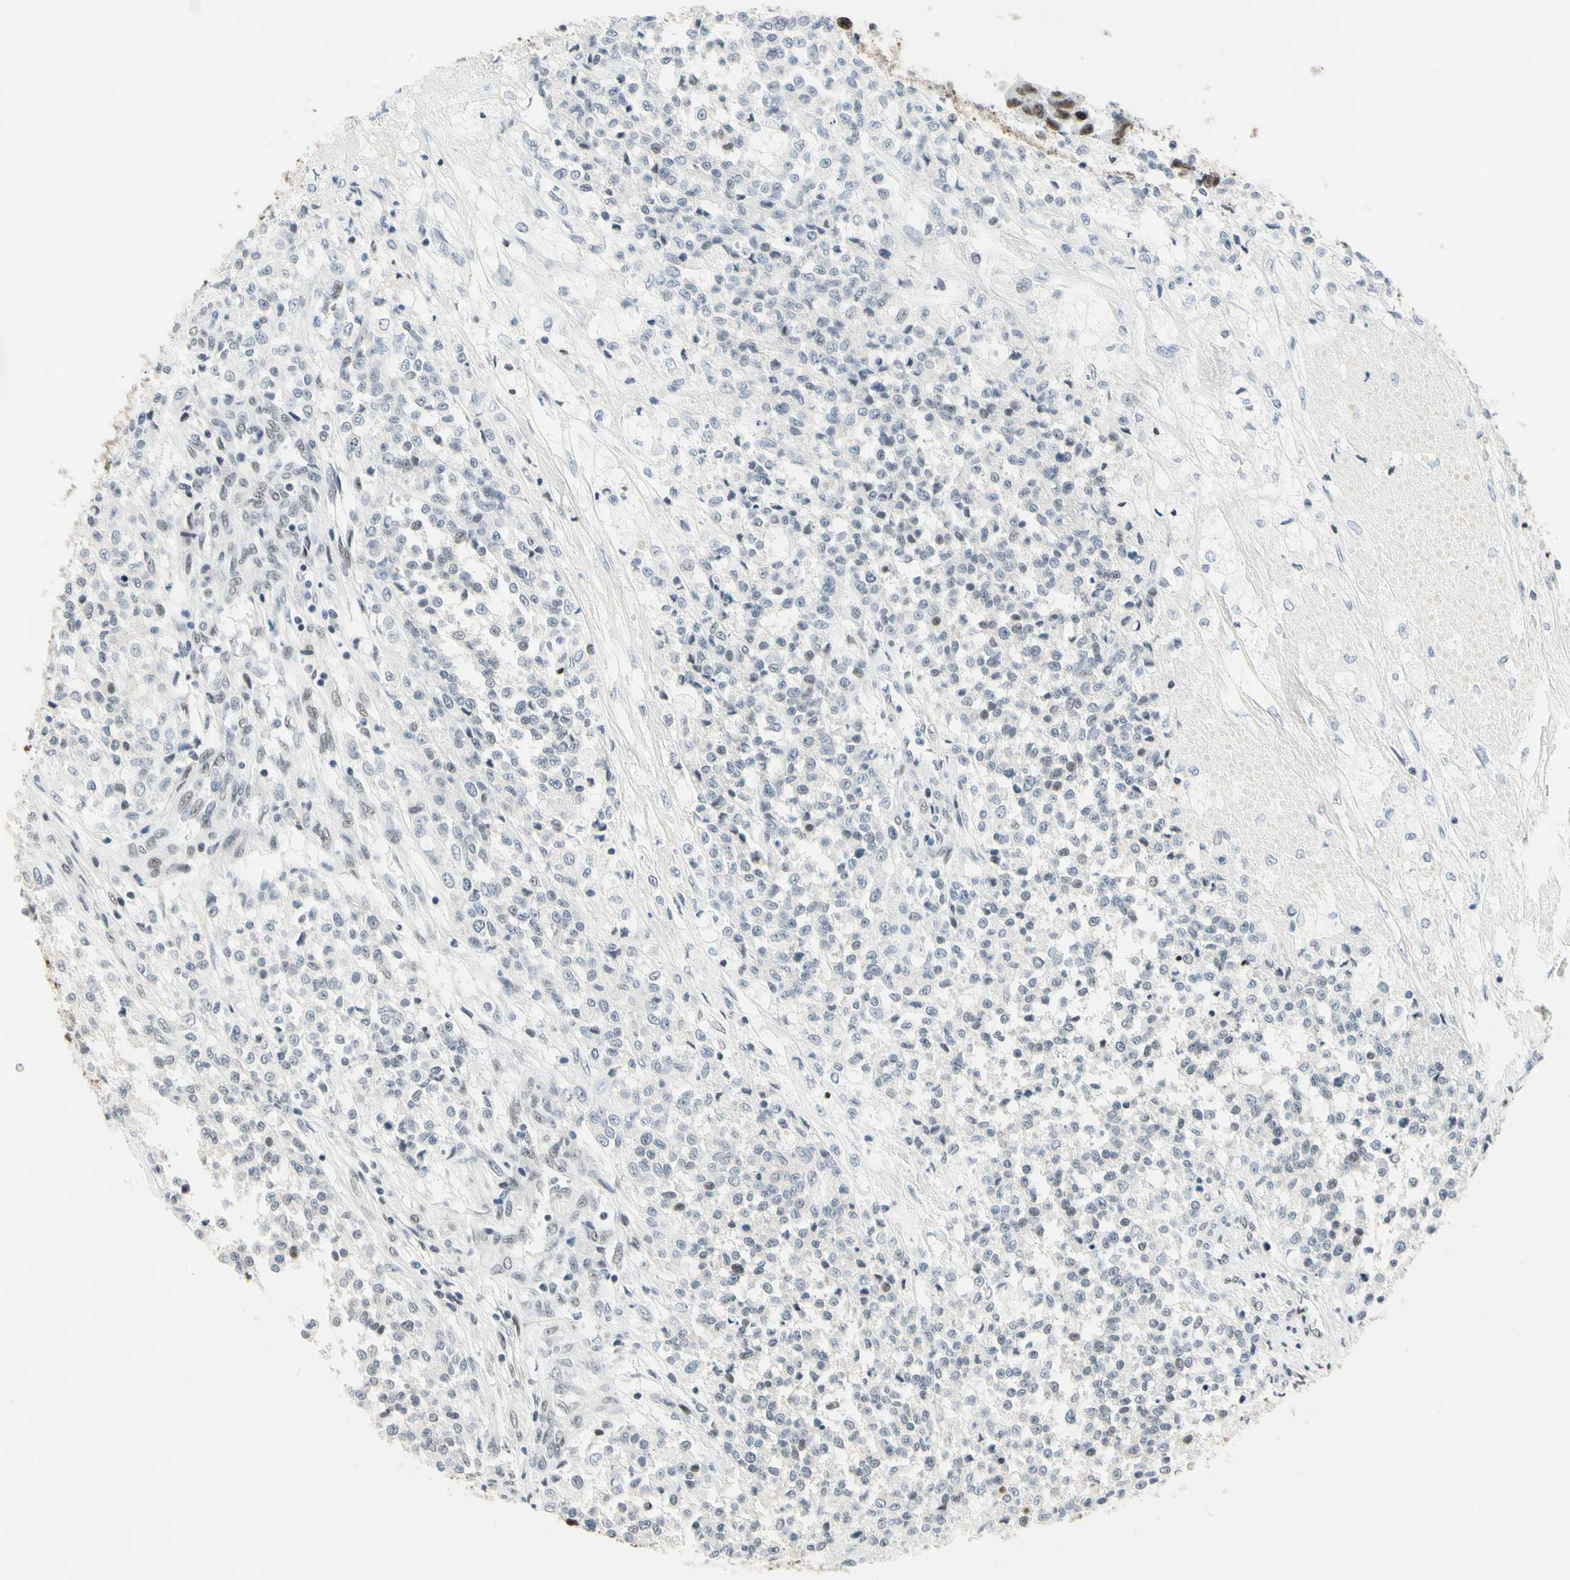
{"staining": {"intensity": "negative", "quantity": "none", "location": "none"}, "tissue": "testis cancer", "cell_type": "Tumor cells", "image_type": "cancer", "snomed": [{"axis": "morphology", "description": "Seminoma, NOS"}, {"axis": "topography", "description": "Testis"}], "caption": "Testis seminoma was stained to show a protein in brown. There is no significant staining in tumor cells. The staining is performed using DAB brown chromogen with nuclei counter-stained in using hematoxylin.", "gene": "ZSCAN16", "patient": {"sex": "male", "age": 59}}